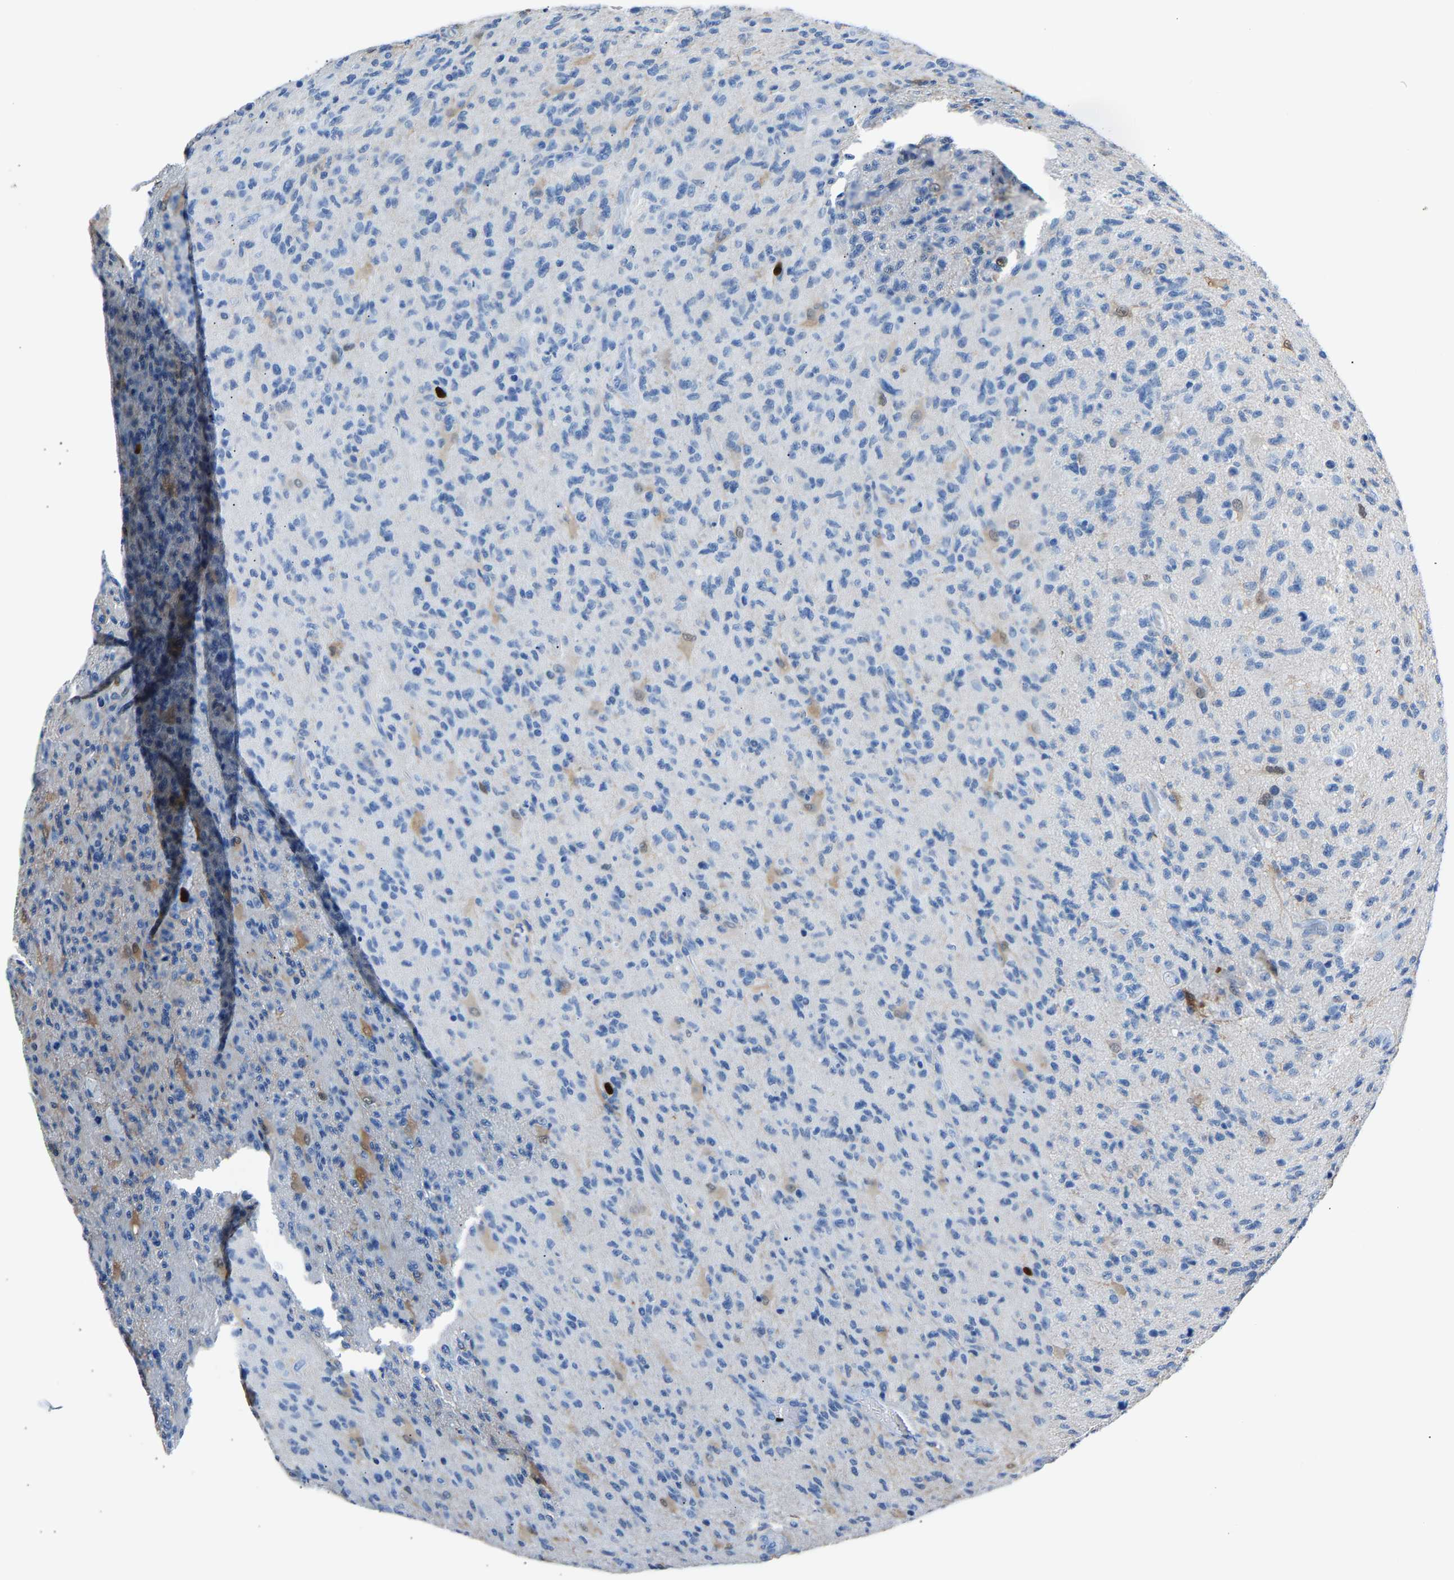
{"staining": {"intensity": "negative", "quantity": "none", "location": "none"}, "tissue": "glioma", "cell_type": "Tumor cells", "image_type": "cancer", "snomed": [{"axis": "morphology", "description": "Glioma, malignant, High grade"}, {"axis": "topography", "description": "Brain"}], "caption": "Human glioma stained for a protein using IHC shows no positivity in tumor cells.", "gene": "S100P", "patient": {"sex": "male", "age": 71}}